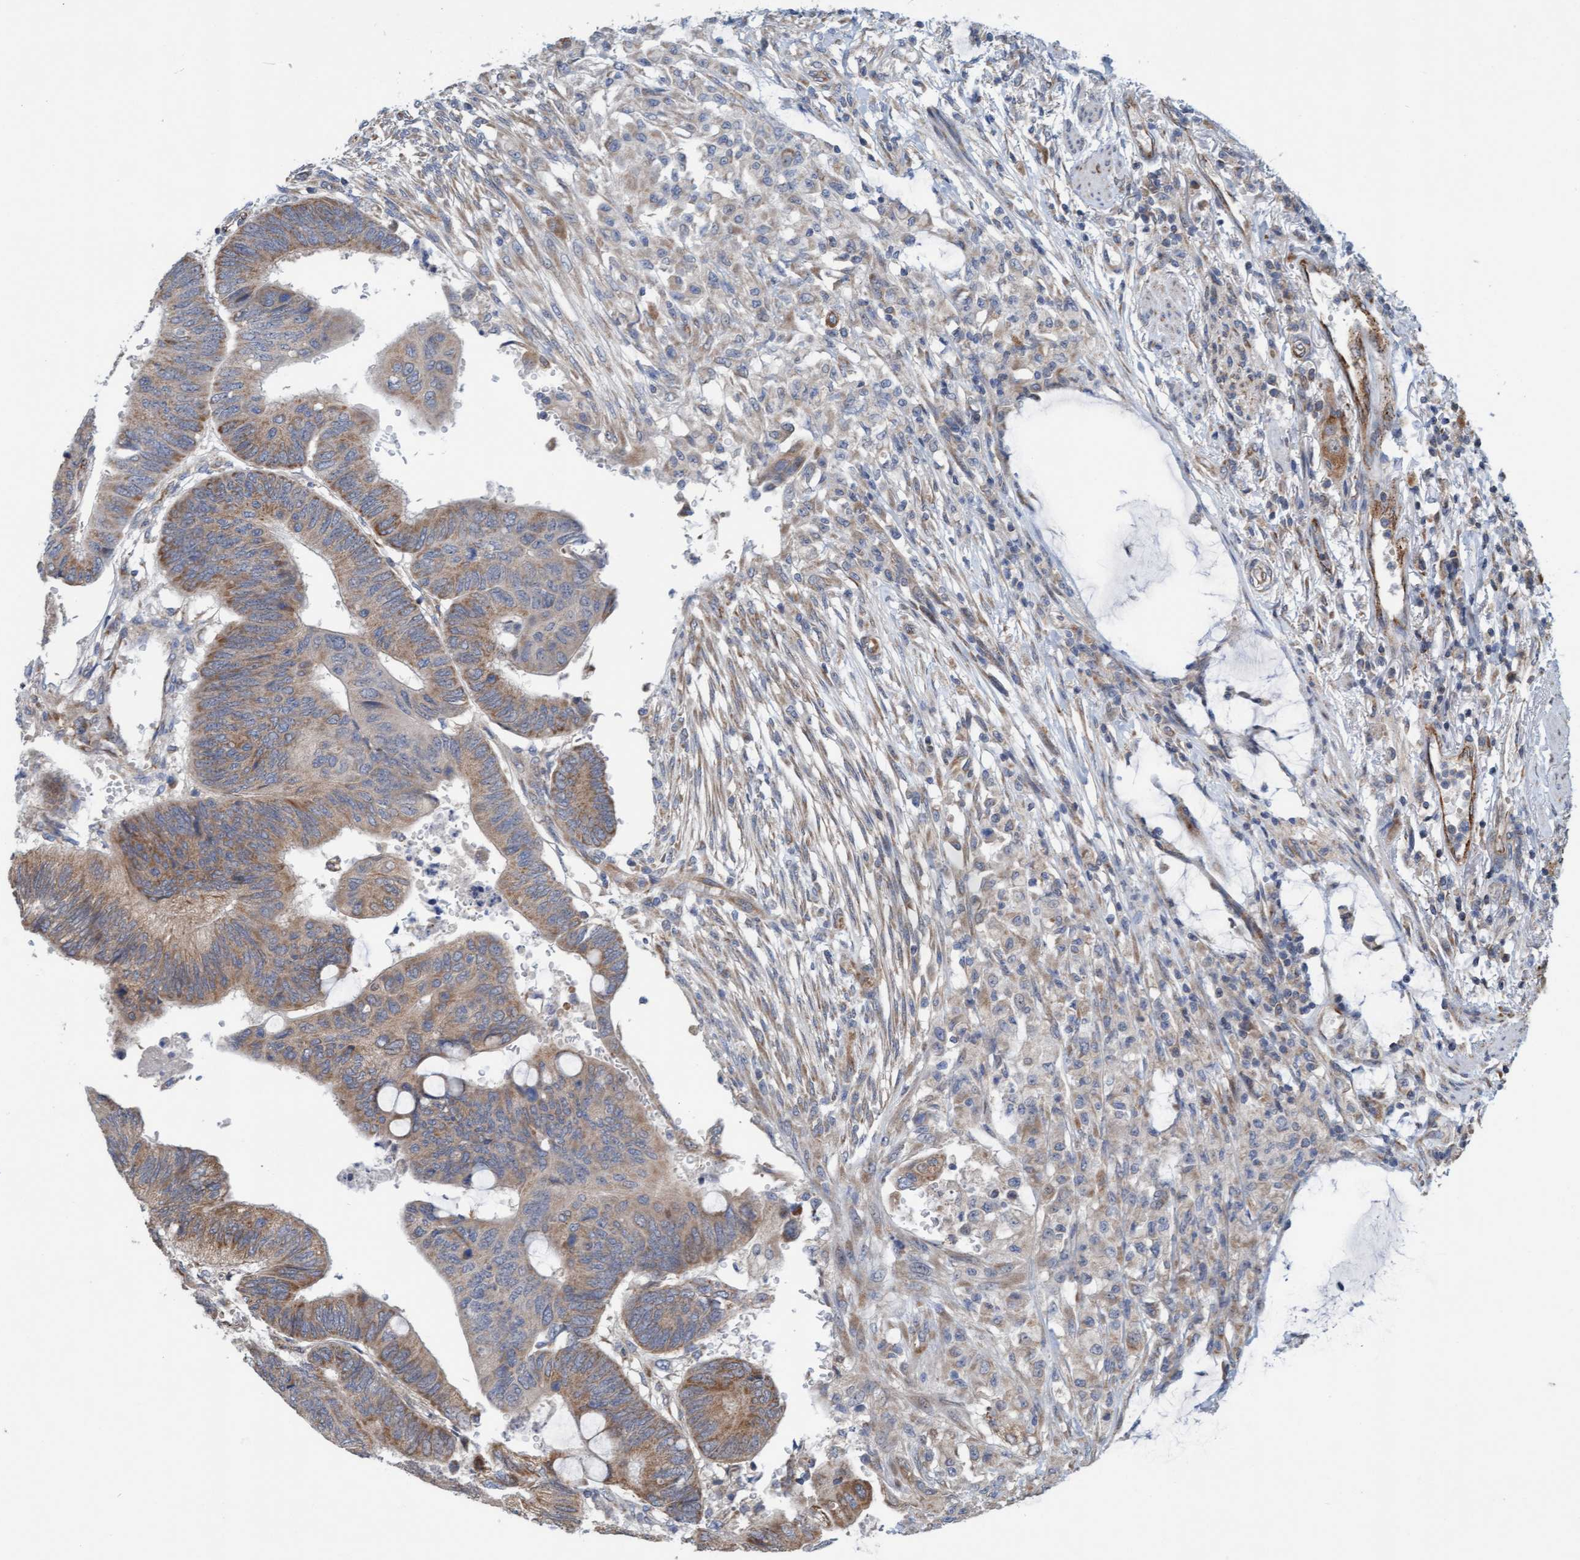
{"staining": {"intensity": "moderate", "quantity": ">75%", "location": "cytoplasmic/membranous"}, "tissue": "colorectal cancer", "cell_type": "Tumor cells", "image_type": "cancer", "snomed": [{"axis": "morphology", "description": "Normal tissue, NOS"}, {"axis": "morphology", "description": "Adenocarcinoma, NOS"}, {"axis": "topography", "description": "Rectum"}, {"axis": "topography", "description": "Peripheral nerve tissue"}], "caption": "Colorectal cancer (adenocarcinoma) was stained to show a protein in brown. There is medium levels of moderate cytoplasmic/membranous staining in approximately >75% of tumor cells. (brown staining indicates protein expression, while blue staining denotes nuclei).", "gene": "ZNF566", "patient": {"sex": "male", "age": 92}}